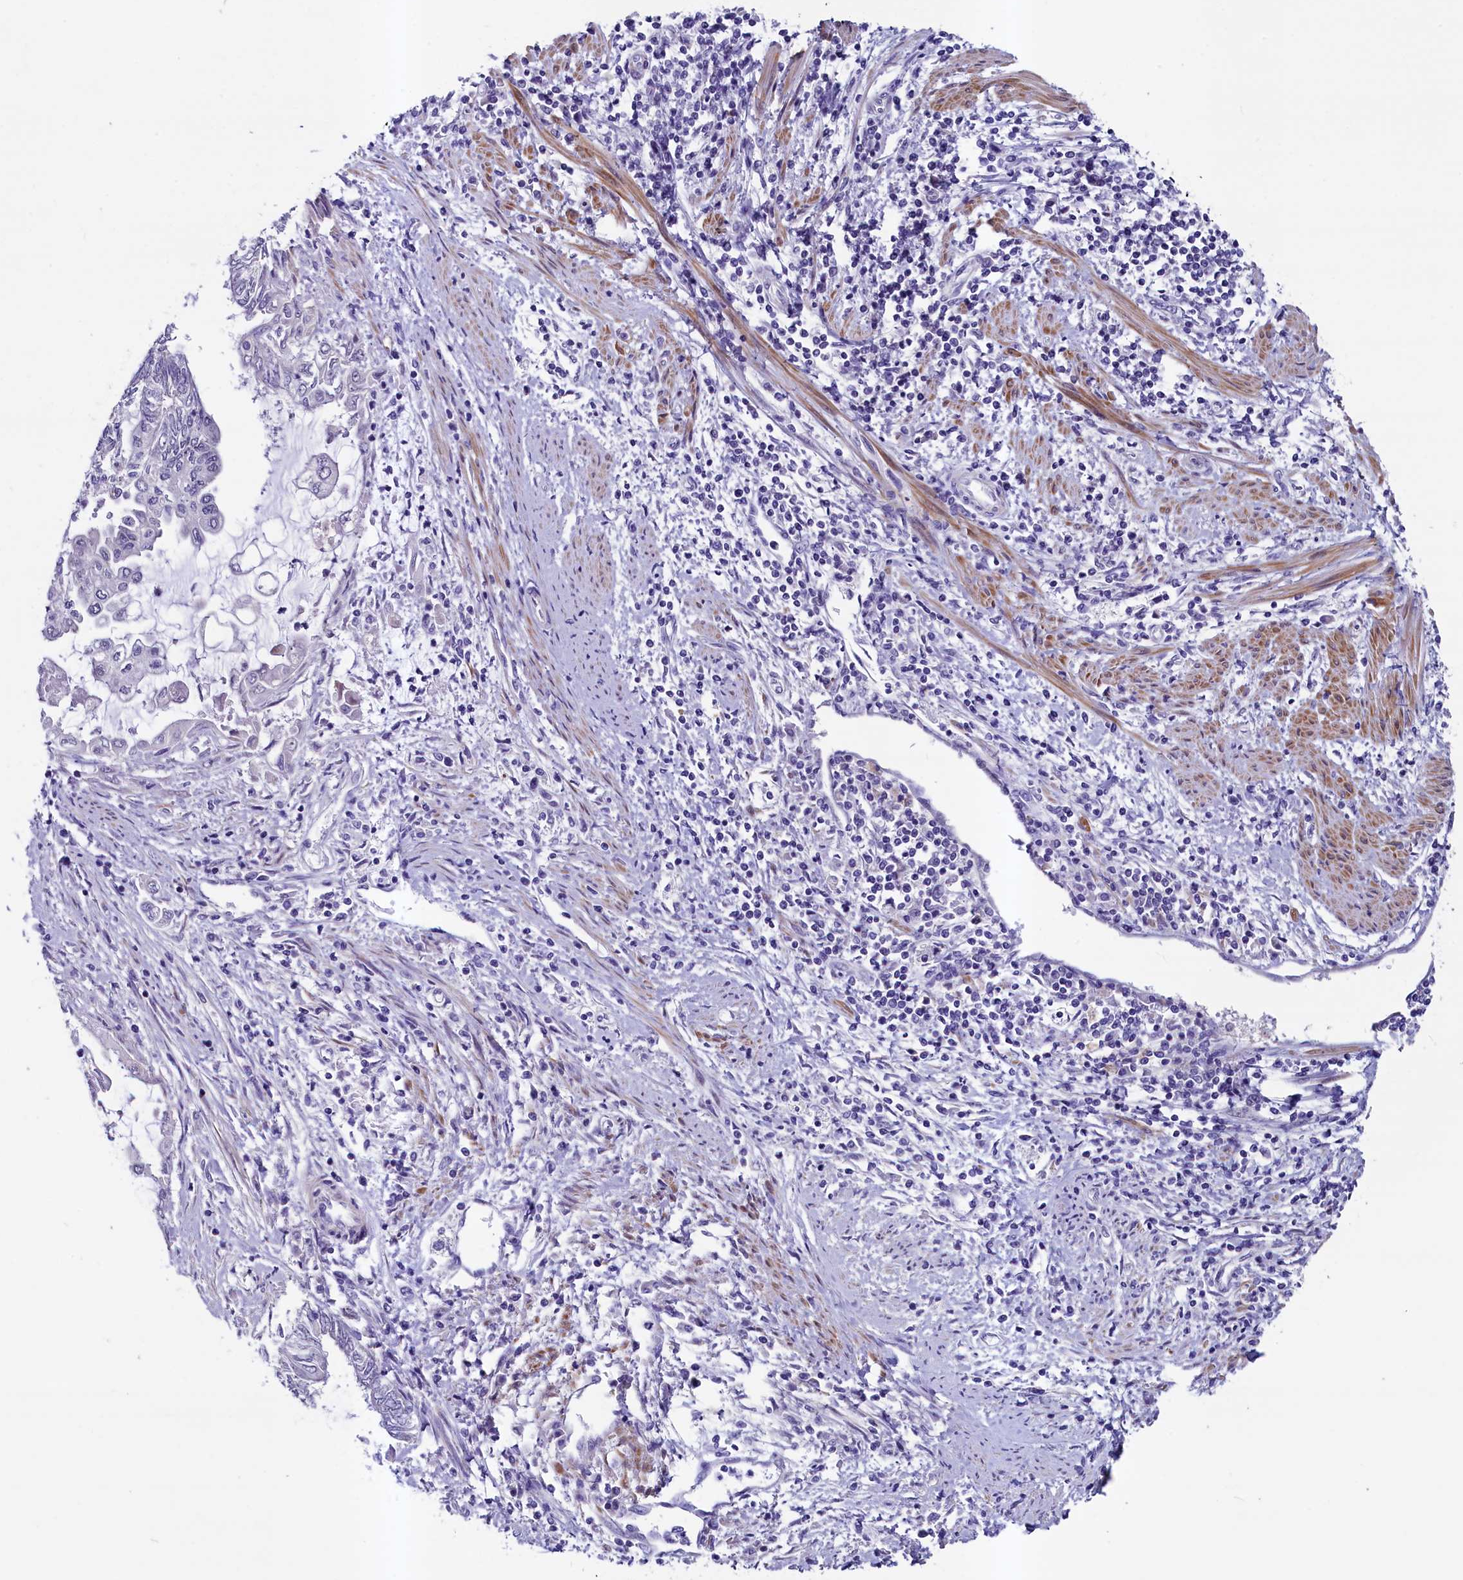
{"staining": {"intensity": "negative", "quantity": "none", "location": "none"}, "tissue": "endometrial cancer", "cell_type": "Tumor cells", "image_type": "cancer", "snomed": [{"axis": "morphology", "description": "Adenocarcinoma, NOS"}, {"axis": "topography", "description": "Uterus"}, {"axis": "topography", "description": "Endometrium"}], "caption": "Immunohistochemical staining of endometrial adenocarcinoma reveals no significant expression in tumor cells.", "gene": "SCD5", "patient": {"sex": "female", "age": 70}}